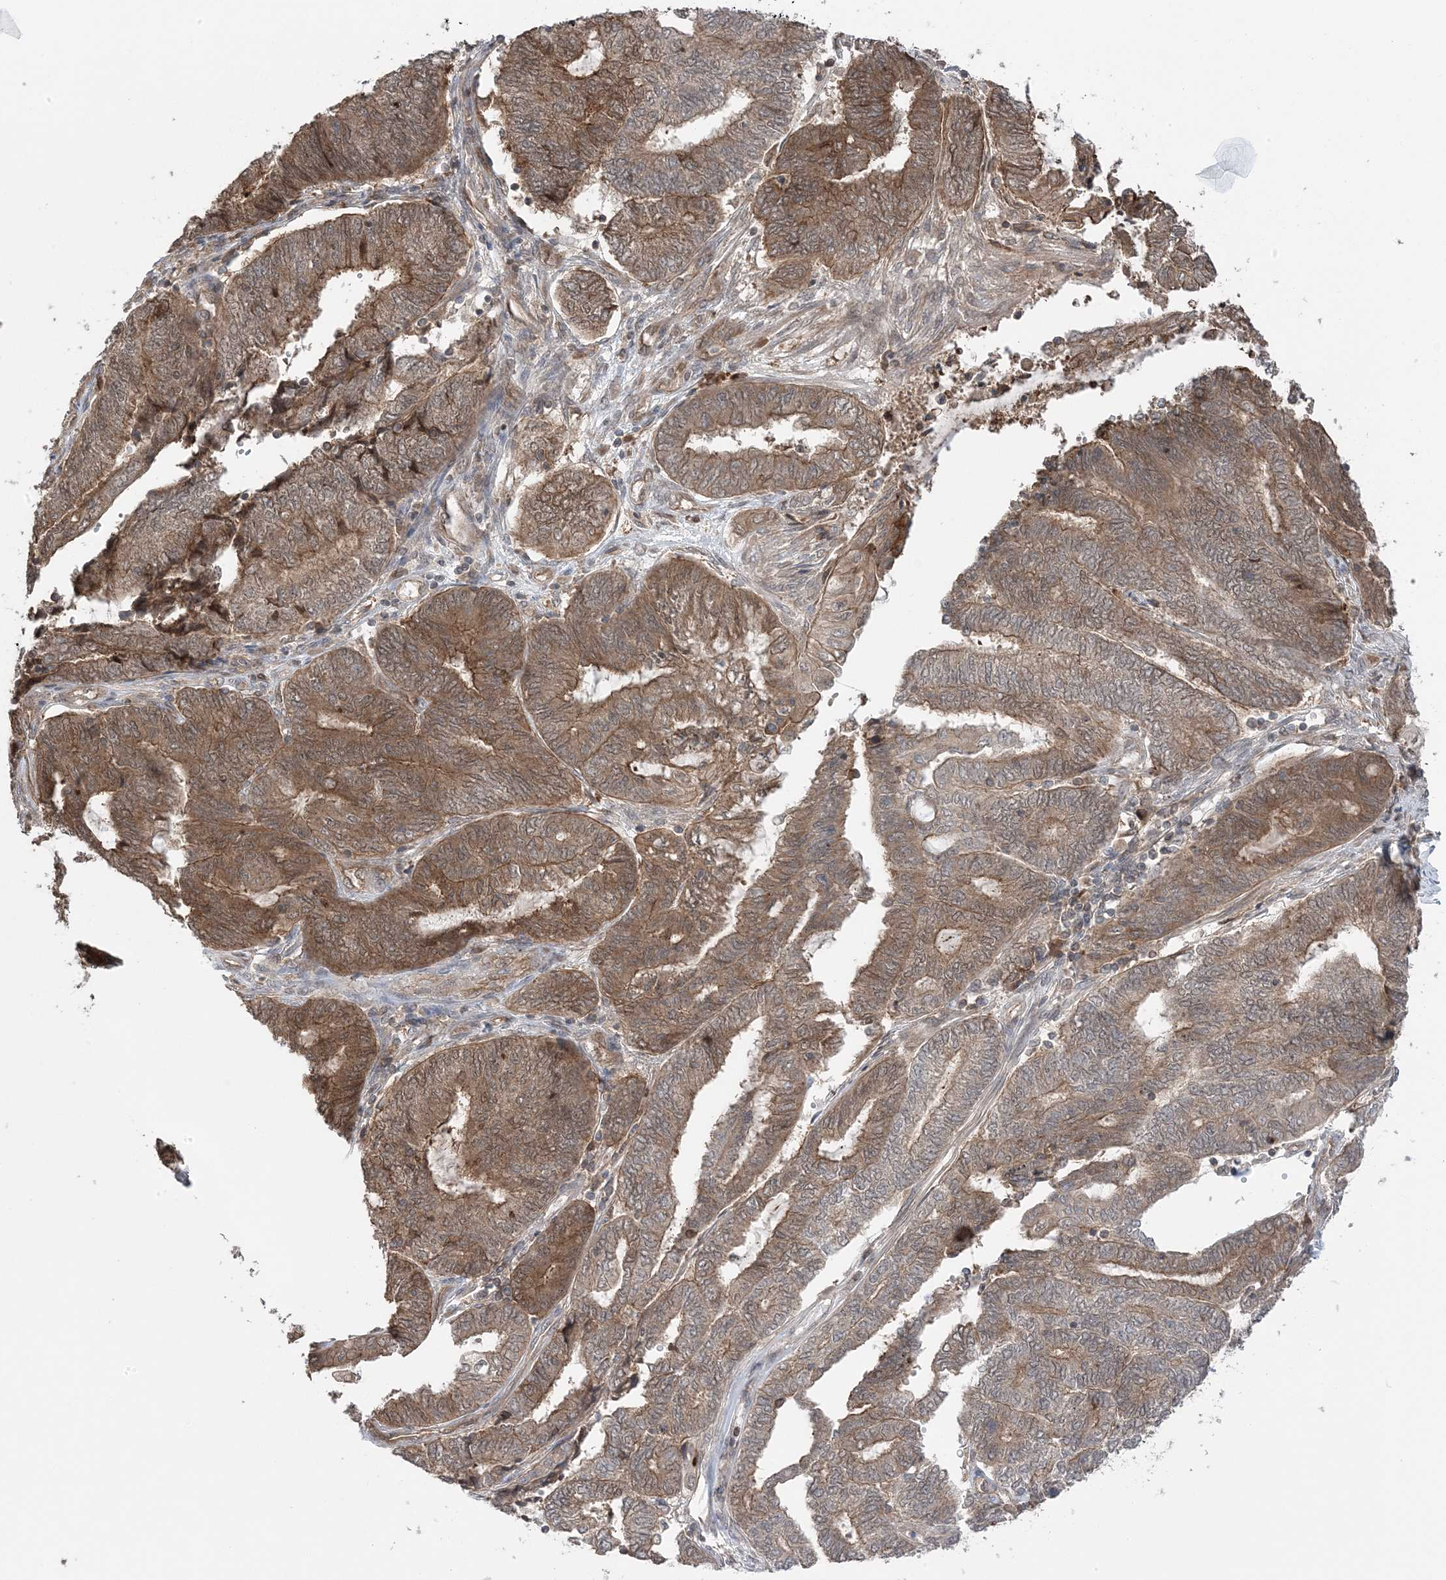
{"staining": {"intensity": "moderate", "quantity": ">75%", "location": "cytoplasmic/membranous"}, "tissue": "endometrial cancer", "cell_type": "Tumor cells", "image_type": "cancer", "snomed": [{"axis": "morphology", "description": "Adenocarcinoma, NOS"}, {"axis": "topography", "description": "Uterus"}, {"axis": "topography", "description": "Endometrium"}], "caption": "Tumor cells reveal medium levels of moderate cytoplasmic/membranous staining in approximately >75% of cells in endometrial cancer. (DAB (3,3'-diaminobenzidine) IHC, brown staining for protein, blue staining for nuclei).", "gene": "MAPK1IP1L", "patient": {"sex": "female", "age": 70}}